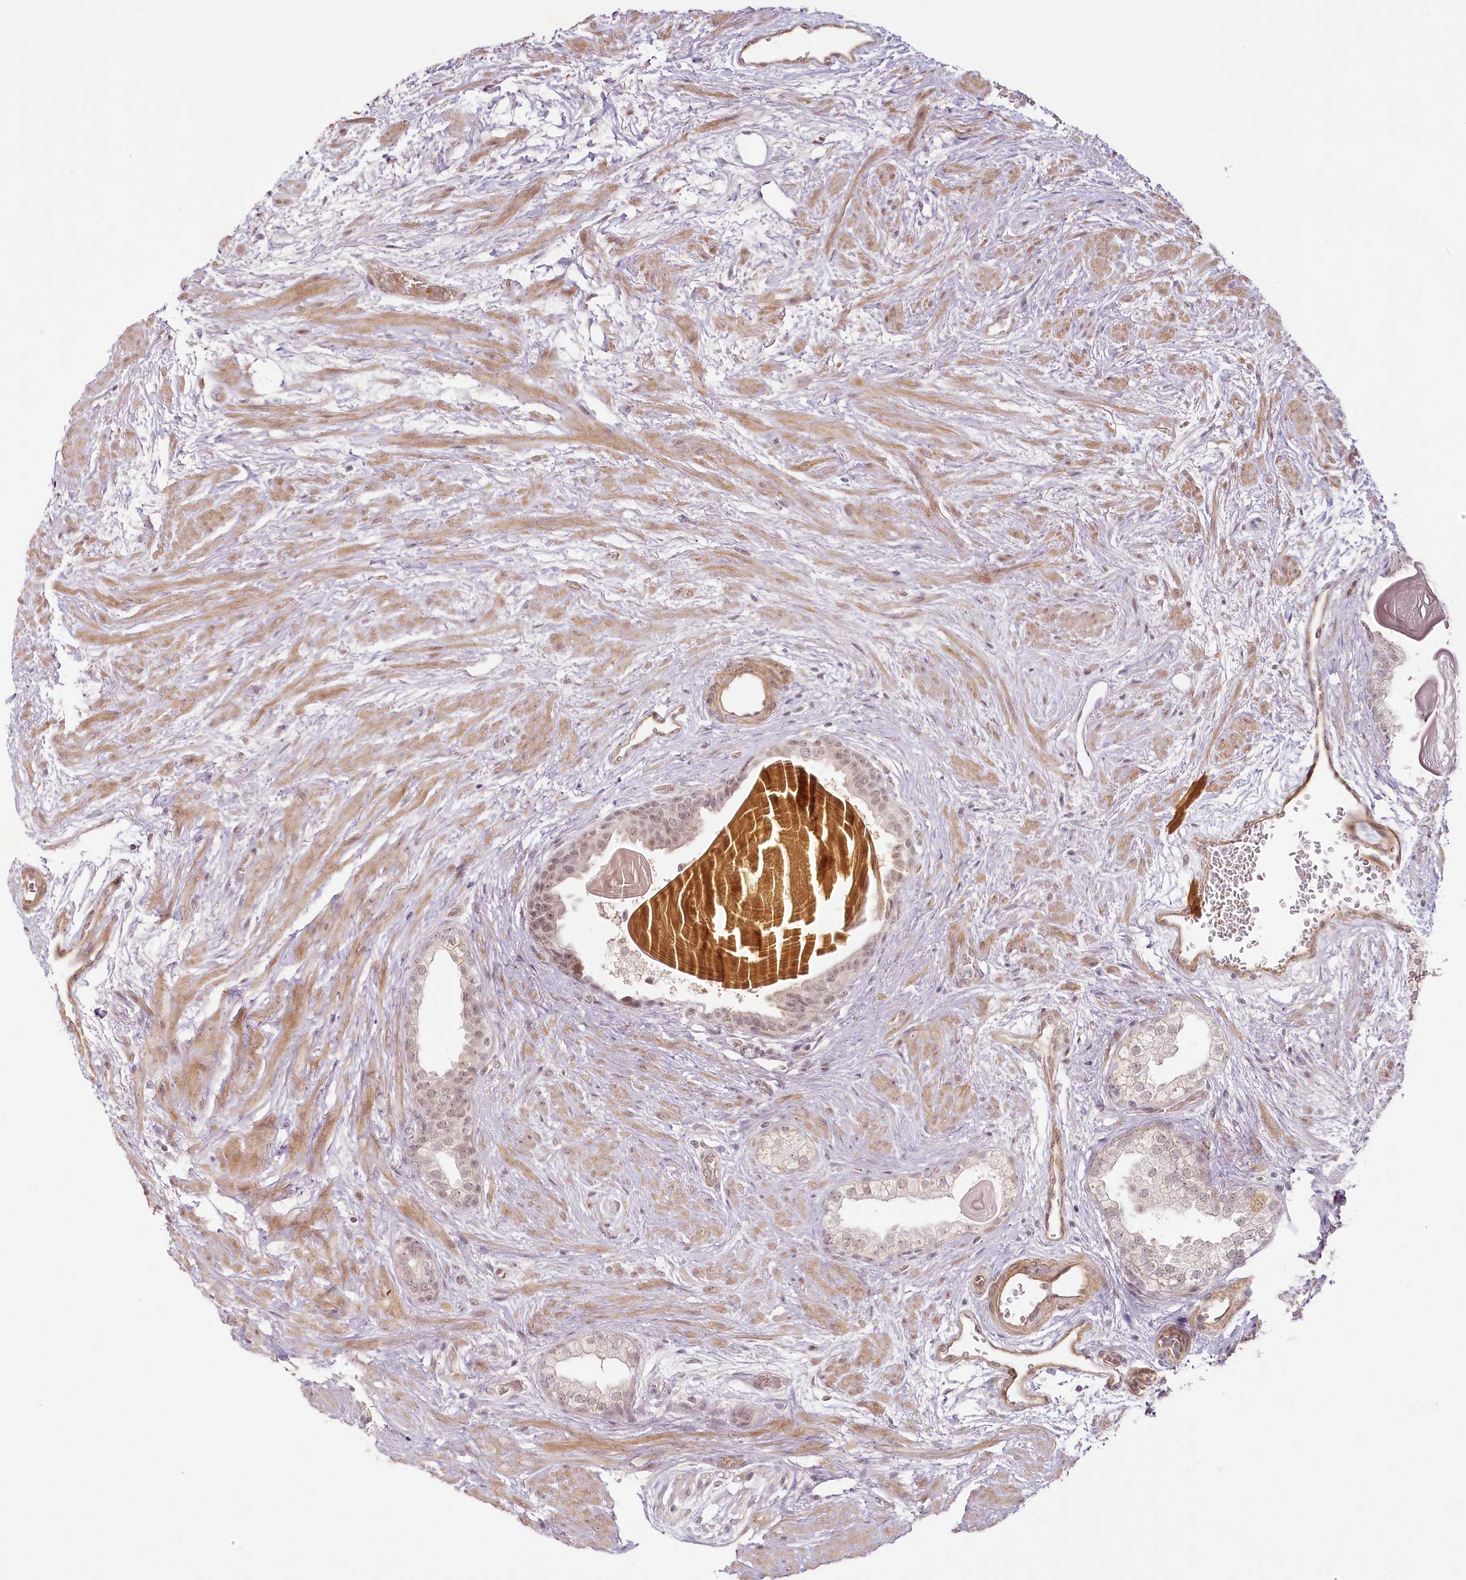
{"staining": {"intensity": "weak", "quantity": "<25%", "location": "nuclear"}, "tissue": "prostate", "cell_type": "Glandular cells", "image_type": "normal", "snomed": [{"axis": "morphology", "description": "Normal tissue, NOS"}, {"axis": "topography", "description": "Prostate"}], "caption": "This histopathology image is of benign prostate stained with immunohistochemistry to label a protein in brown with the nuclei are counter-stained blue. There is no expression in glandular cells.", "gene": "EXOSC7", "patient": {"sex": "male", "age": 48}}